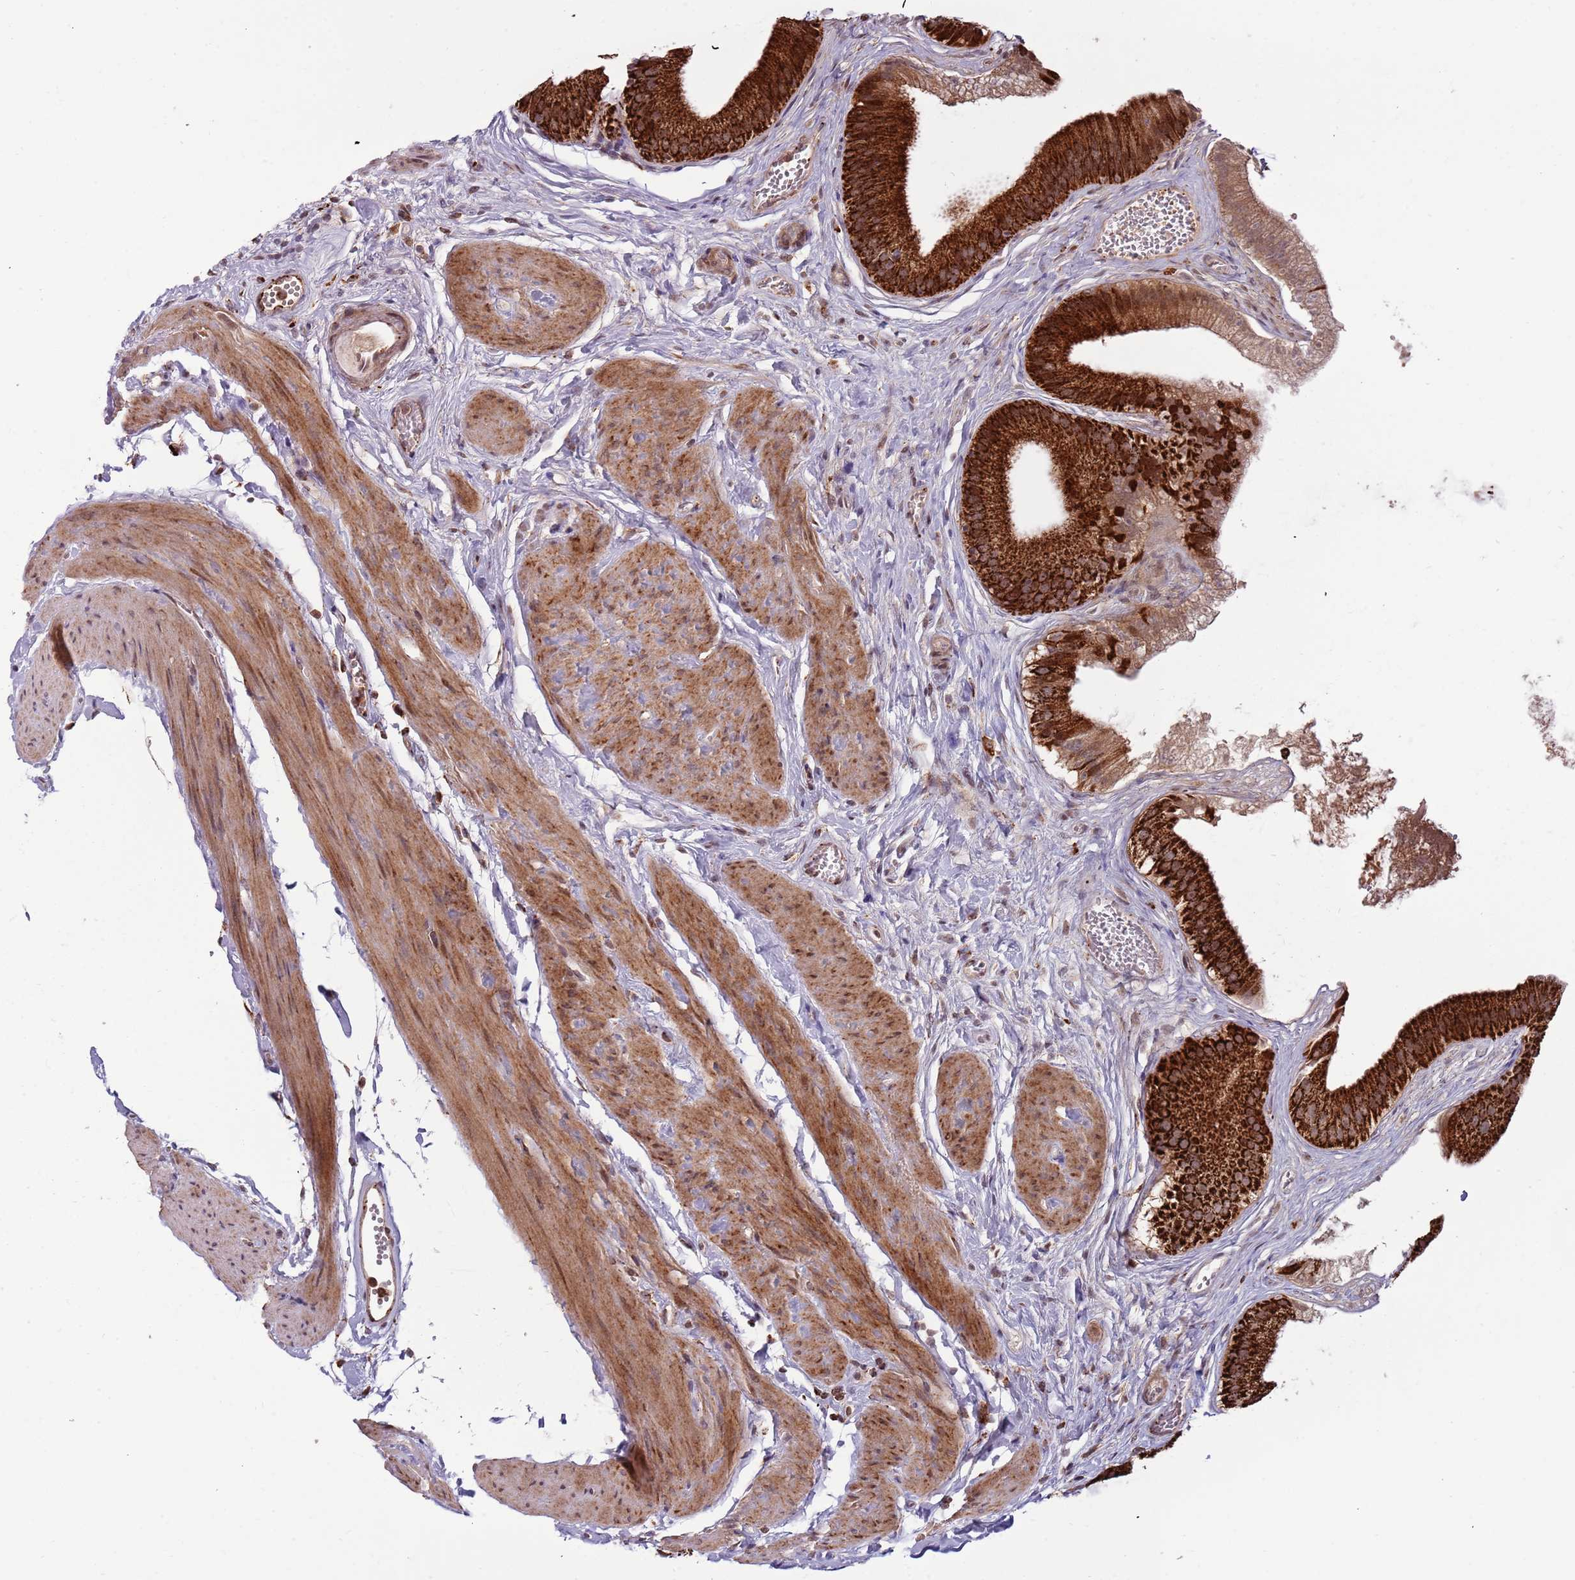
{"staining": {"intensity": "strong", "quantity": ">75%", "location": "cytoplasmic/membranous"}, "tissue": "gallbladder", "cell_type": "Glandular cells", "image_type": "normal", "snomed": [{"axis": "morphology", "description": "Normal tissue, NOS"}, {"axis": "topography", "description": "Gallbladder"}], "caption": "Immunohistochemical staining of normal gallbladder reveals high levels of strong cytoplasmic/membranous positivity in about >75% of glandular cells. (DAB = brown stain, brightfield microscopy at high magnification).", "gene": "ULK3", "patient": {"sex": "female", "age": 54}}